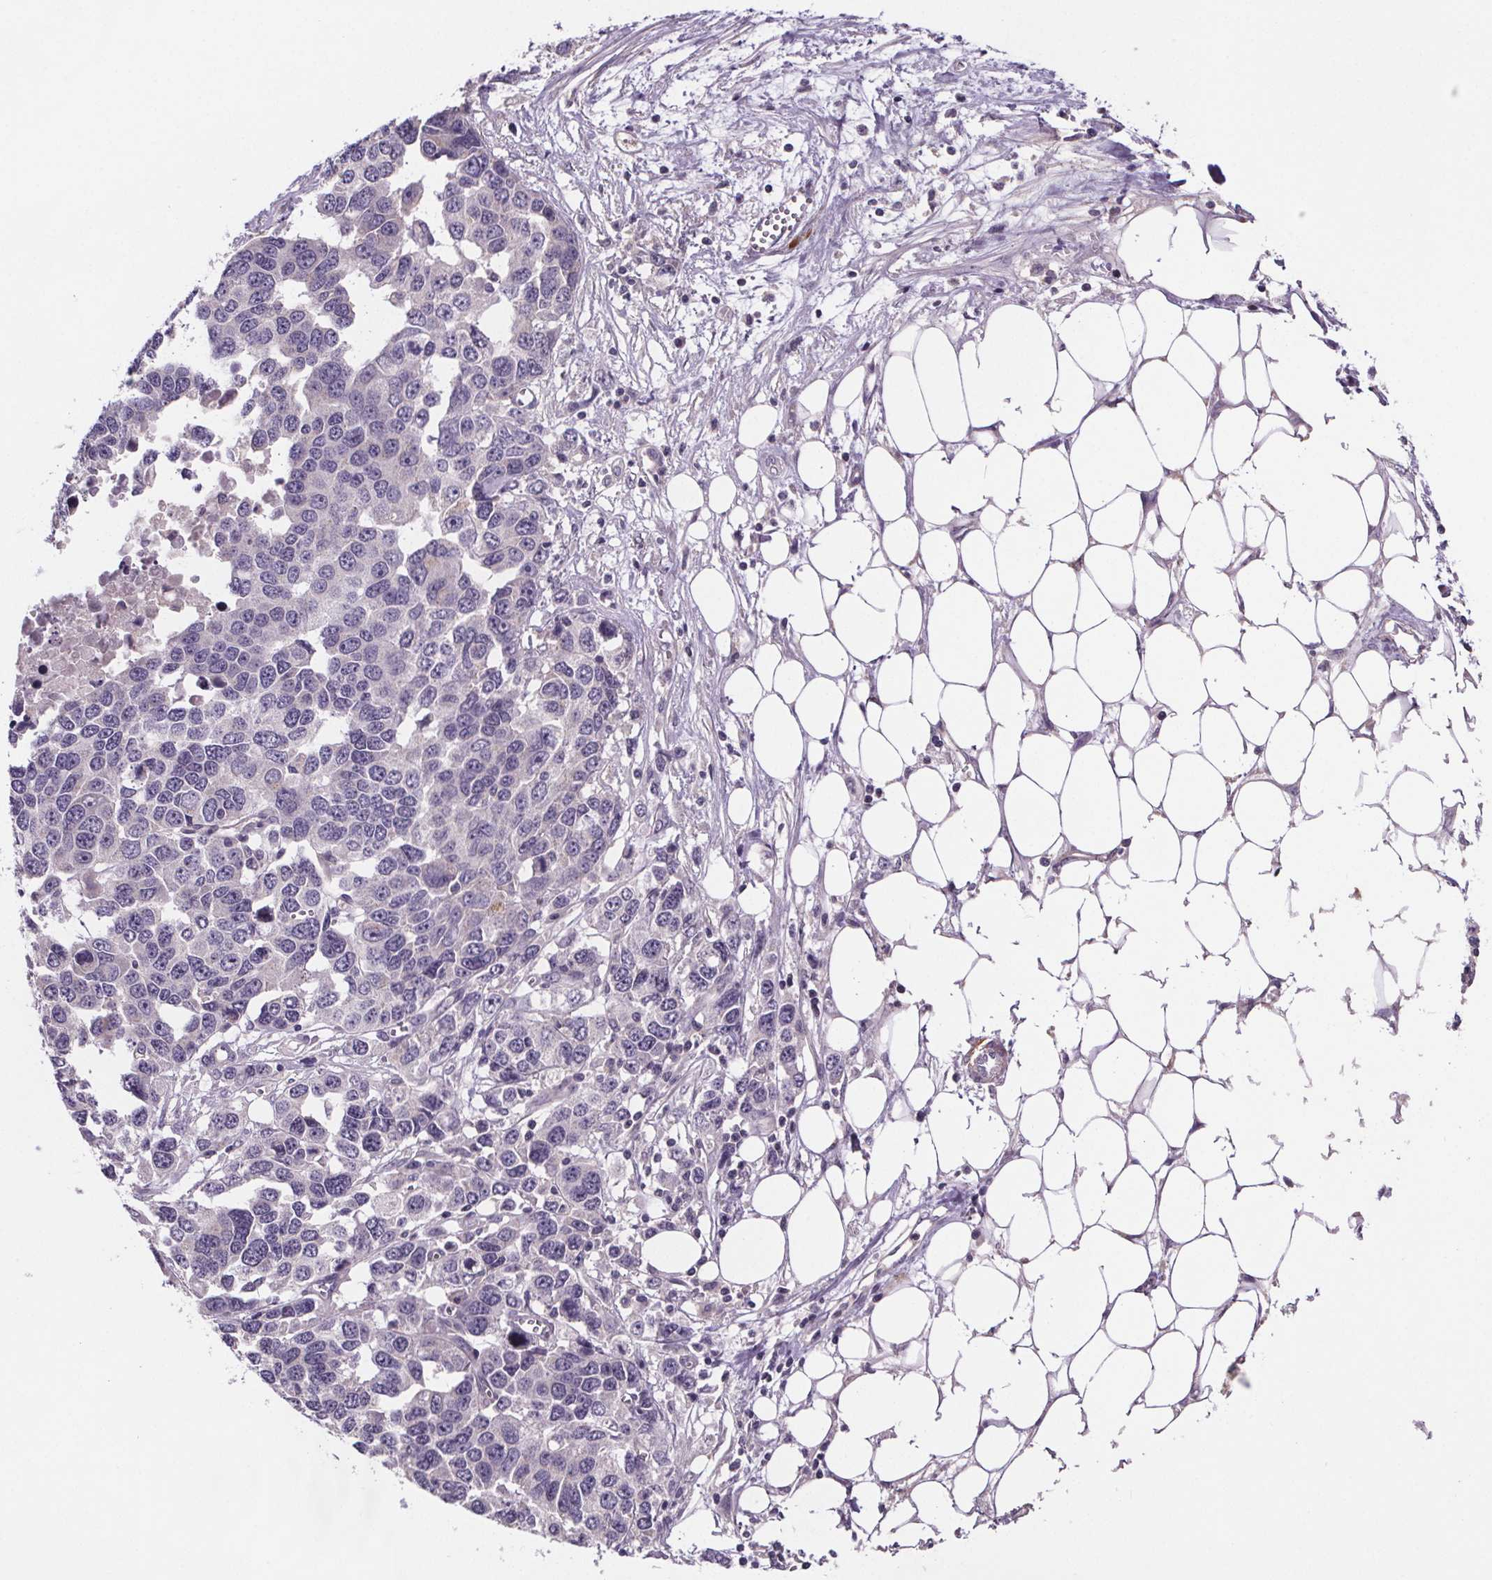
{"staining": {"intensity": "negative", "quantity": "none", "location": "none"}, "tissue": "ovarian cancer", "cell_type": "Tumor cells", "image_type": "cancer", "snomed": [{"axis": "morphology", "description": "Cystadenocarcinoma, serous, NOS"}, {"axis": "topography", "description": "Ovary"}], "caption": "This photomicrograph is of serous cystadenocarcinoma (ovarian) stained with immunohistochemistry (IHC) to label a protein in brown with the nuclei are counter-stained blue. There is no expression in tumor cells. (DAB (3,3'-diaminobenzidine) immunohistochemistry with hematoxylin counter stain).", "gene": "CLN3", "patient": {"sex": "female", "age": 76}}